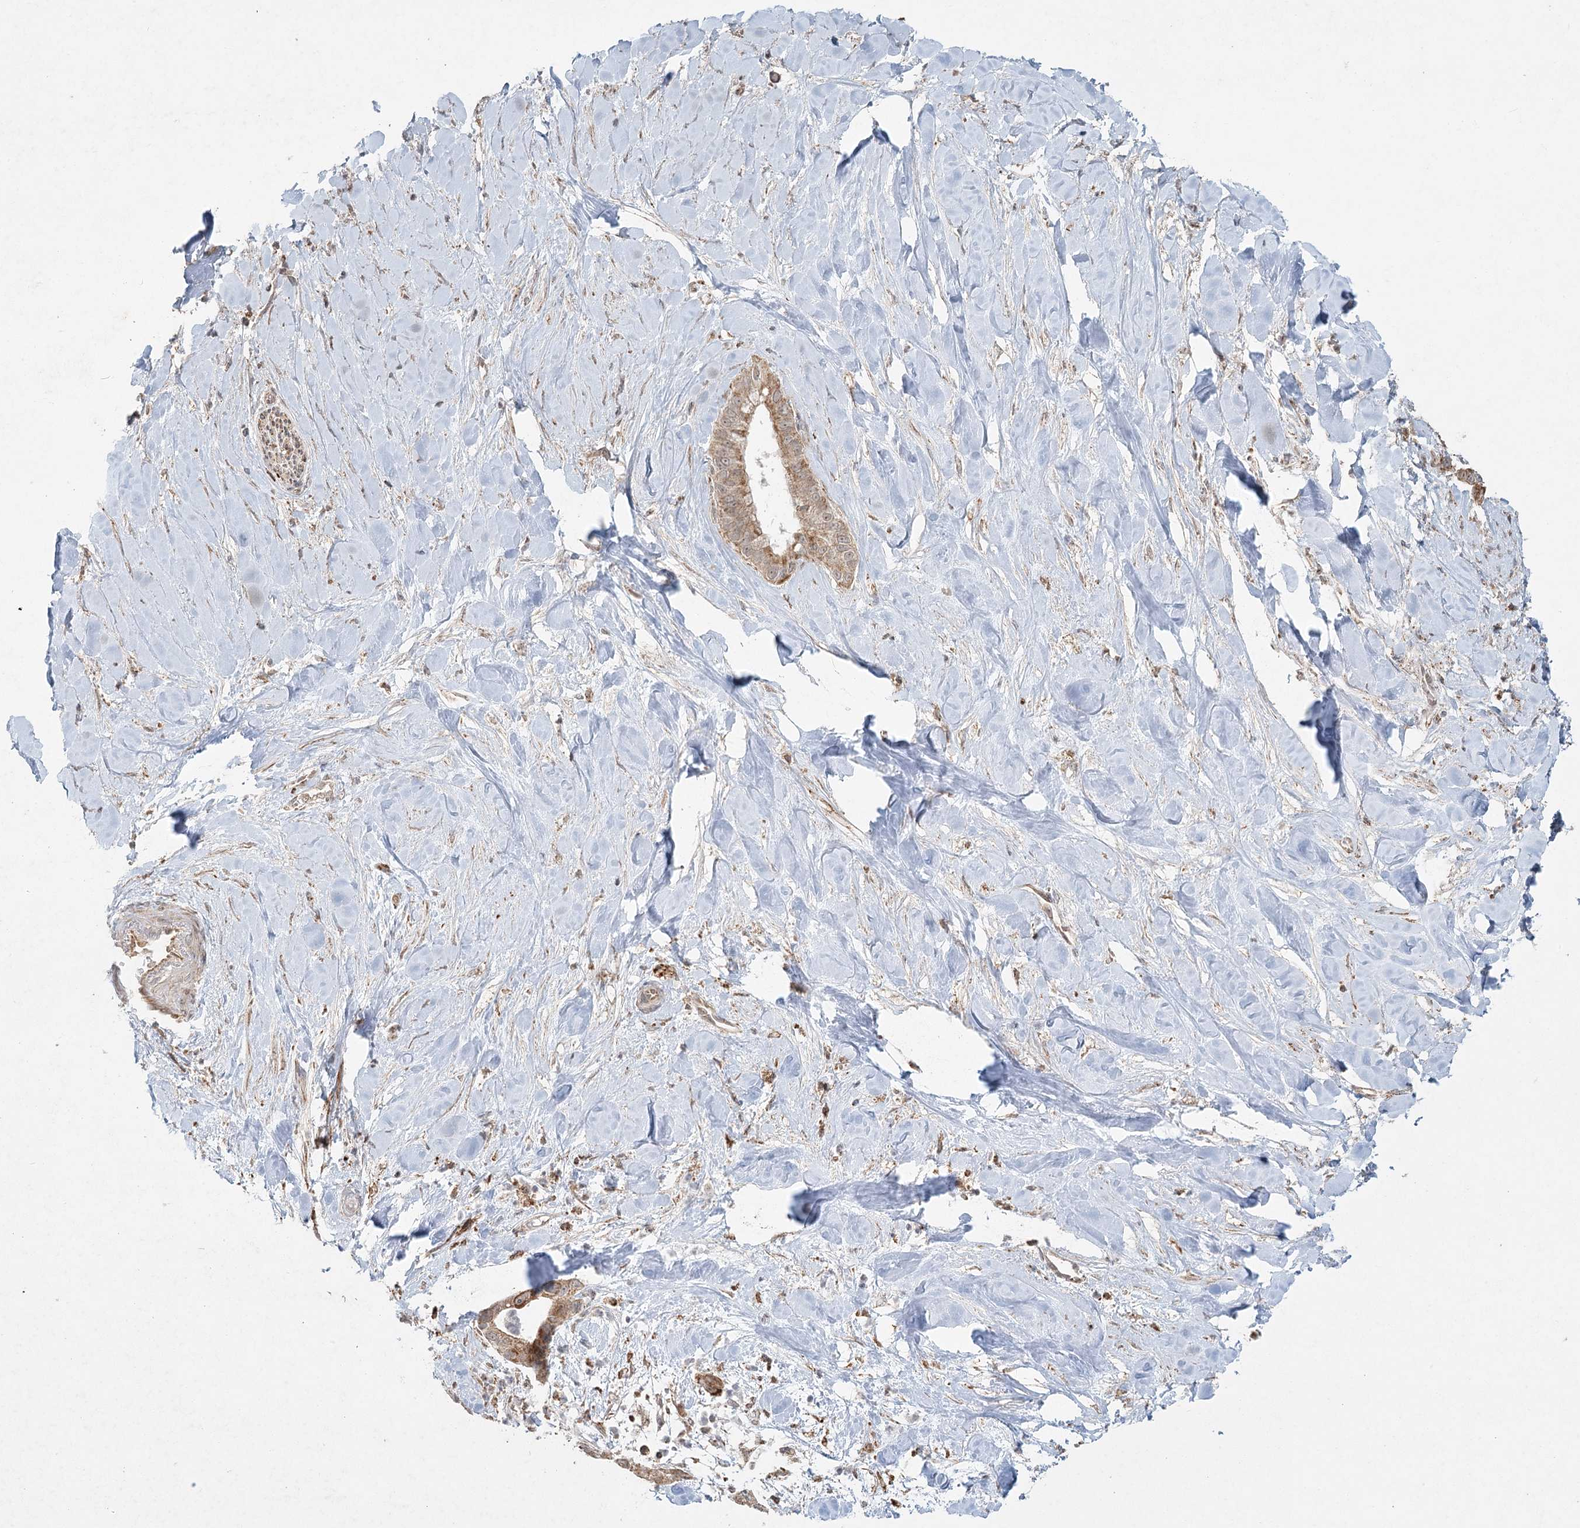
{"staining": {"intensity": "moderate", "quantity": ">75%", "location": "cytoplasmic/membranous"}, "tissue": "liver cancer", "cell_type": "Tumor cells", "image_type": "cancer", "snomed": [{"axis": "morphology", "description": "Cholangiocarcinoma"}, {"axis": "topography", "description": "Liver"}], "caption": "High-magnification brightfield microscopy of cholangiocarcinoma (liver) stained with DAB (brown) and counterstained with hematoxylin (blue). tumor cells exhibit moderate cytoplasmic/membranous staining is present in approximately>75% of cells.", "gene": "LACTB", "patient": {"sex": "female", "age": 54}}